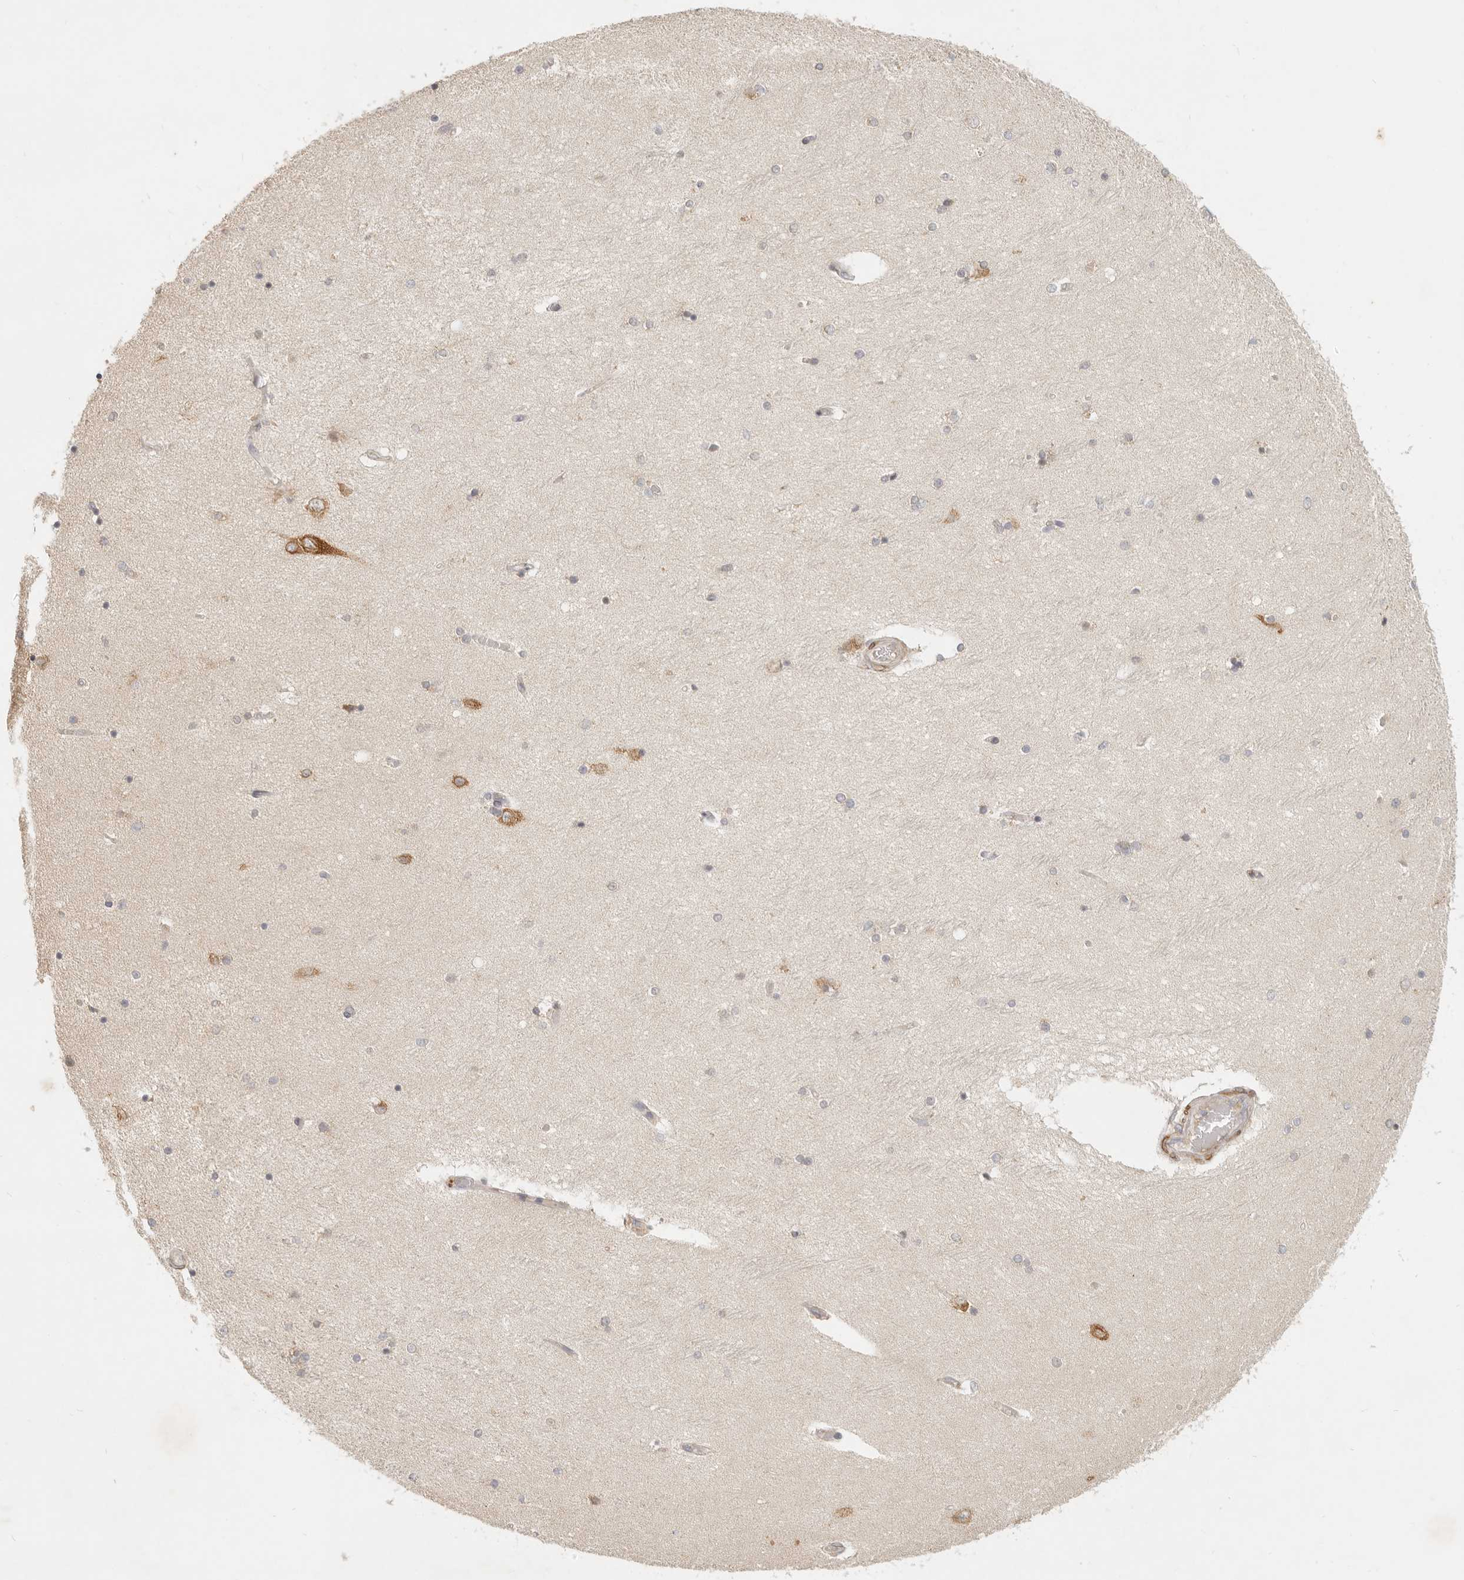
{"staining": {"intensity": "moderate", "quantity": "25%-75%", "location": "cytoplasmic/membranous"}, "tissue": "hippocampus", "cell_type": "Glial cells", "image_type": "normal", "snomed": [{"axis": "morphology", "description": "Normal tissue, NOS"}, {"axis": "topography", "description": "Hippocampus"}], "caption": "The photomicrograph demonstrates a brown stain indicating the presence of a protein in the cytoplasmic/membranous of glial cells in hippocampus.", "gene": "PABPC4", "patient": {"sex": "female", "age": 54}}